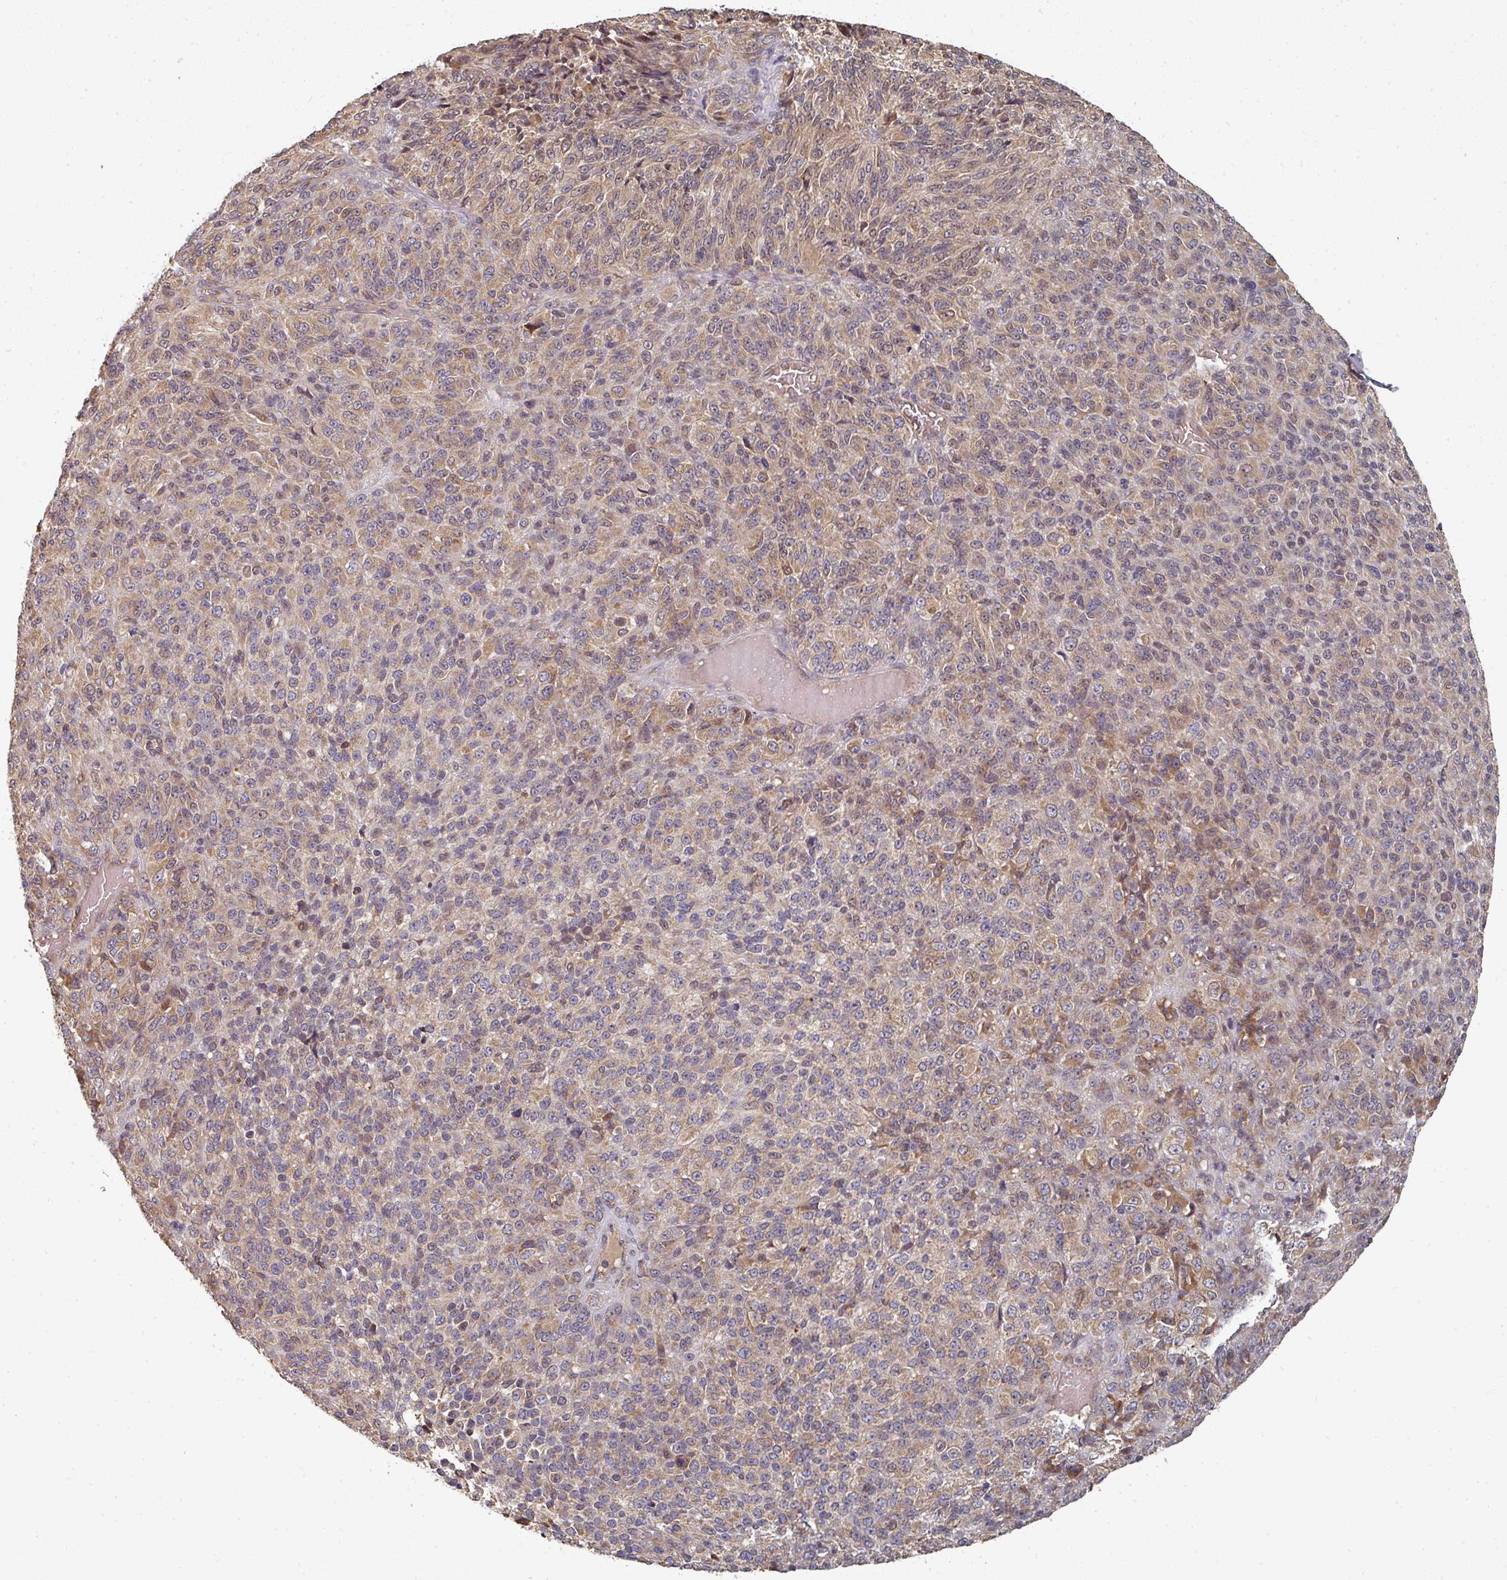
{"staining": {"intensity": "moderate", "quantity": "25%-75%", "location": "cytoplasmic/membranous"}, "tissue": "melanoma", "cell_type": "Tumor cells", "image_type": "cancer", "snomed": [{"axis": "morphology", "description": "Malignant melanoma, Metastatic site"}, {"axis": "topography", "description": "Brain"}], "caption": "Immunohistochemical staining of human malignant melanoma (metastatic site) displays medium levels of moderate cytoplasmic/membranous expression in approximately 25%-75% of tumor cells. (Stains: DAB in brown, nuclei in blue, Microscopy: brightfield microscopy at high magnification).", "gene": "EDEM2", "patient": {"sex": "female", "age": 56}}